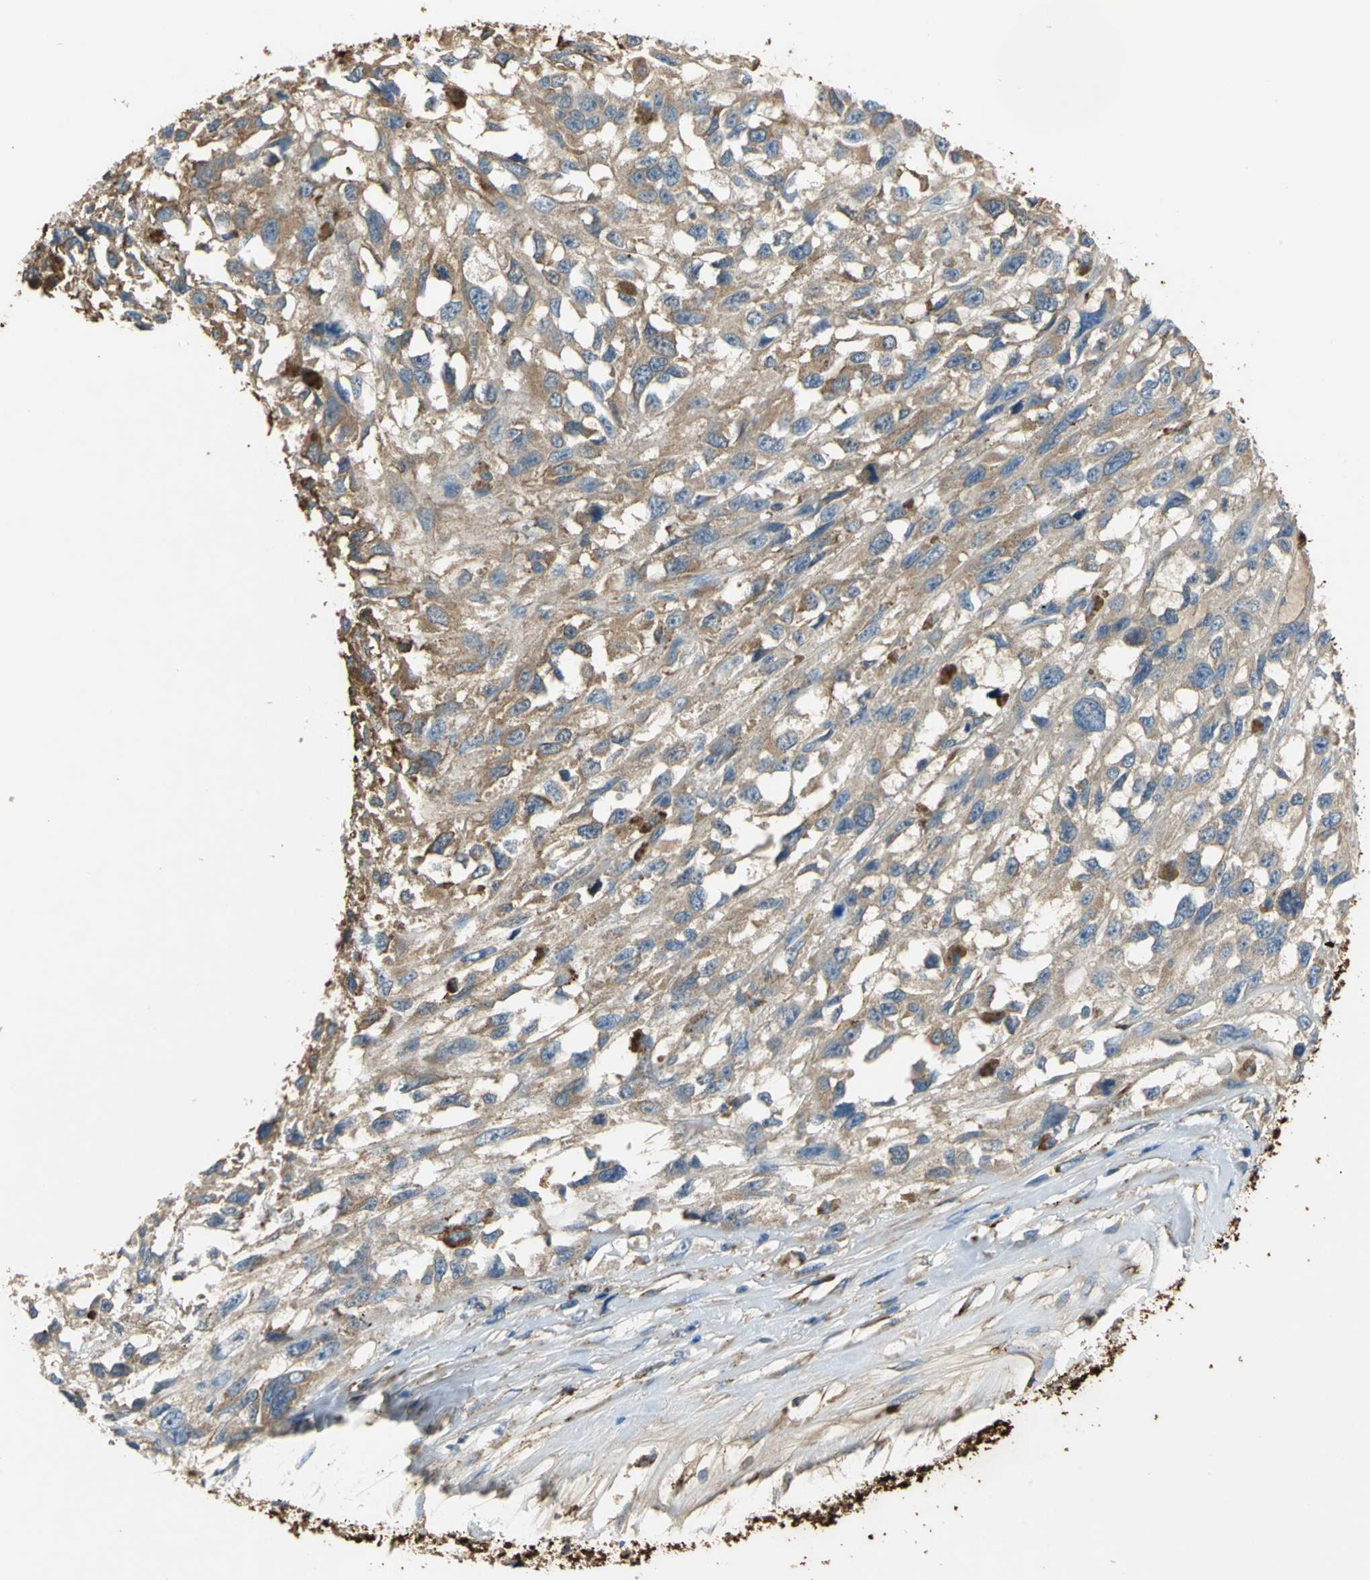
{"staining": {"intensity": "moderate", "quantity": ">75%", "location": "cytoplasmic/membranous"}, "tissue": "melanoma", "cell_type": "Tumor cells", "image_type": "cancer", "snomed": [{"axis": "morphology", "description": "Malignant melanoma, Metastatic site"}, {"axis": "topography", "description": "Lymph node"}], "caption": "Immunohistochemical staining of human melanoma displays moderate cytoplasmic/membranous protein expression in approximately >75% of tumor cells. Nuclei are stained in blue.", "gene": "TREM1", "patient": {"sex": "male", "age": 59}}